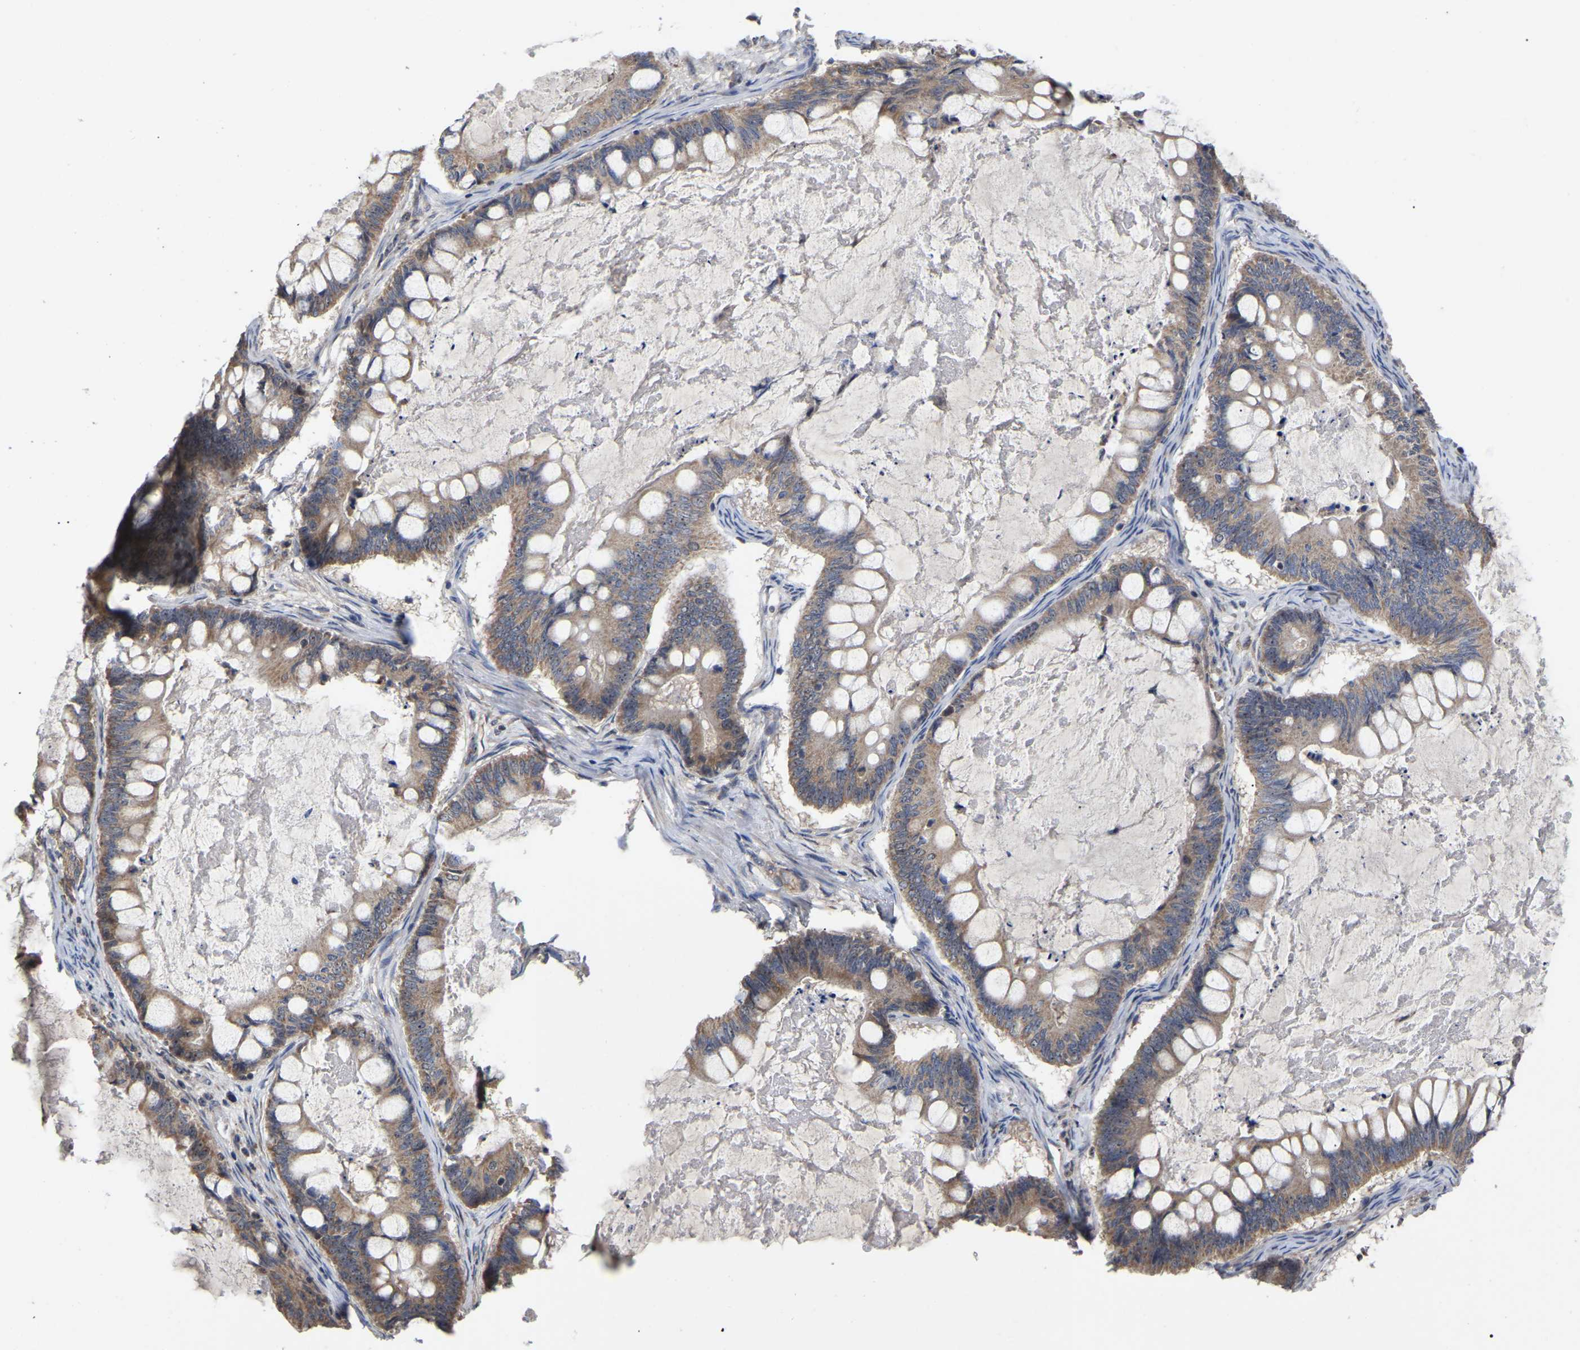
{"staining": {"intensity": "moderate", "quantity": ">75%", "location": "cytoplasmic/membranous"}, "tissue": "ovarian cancer", "cell_type": "Tumor cells", "image_type": "cancer", "snomed": [{"axis": "morphology", "description": "Cystadenocarcinoma, mucinous, NOS"}, {"axis": "topography", "description": "Ovary"}], "caption": "Approximately >75% of tumor cells in human ovarian cancer exhibit moderate cytoplasmic/membranous protein positivity as visualized by brown immunohistochemical staining.", "gene": "NOP53", "patient": {"sex": "female", "age": 61}}